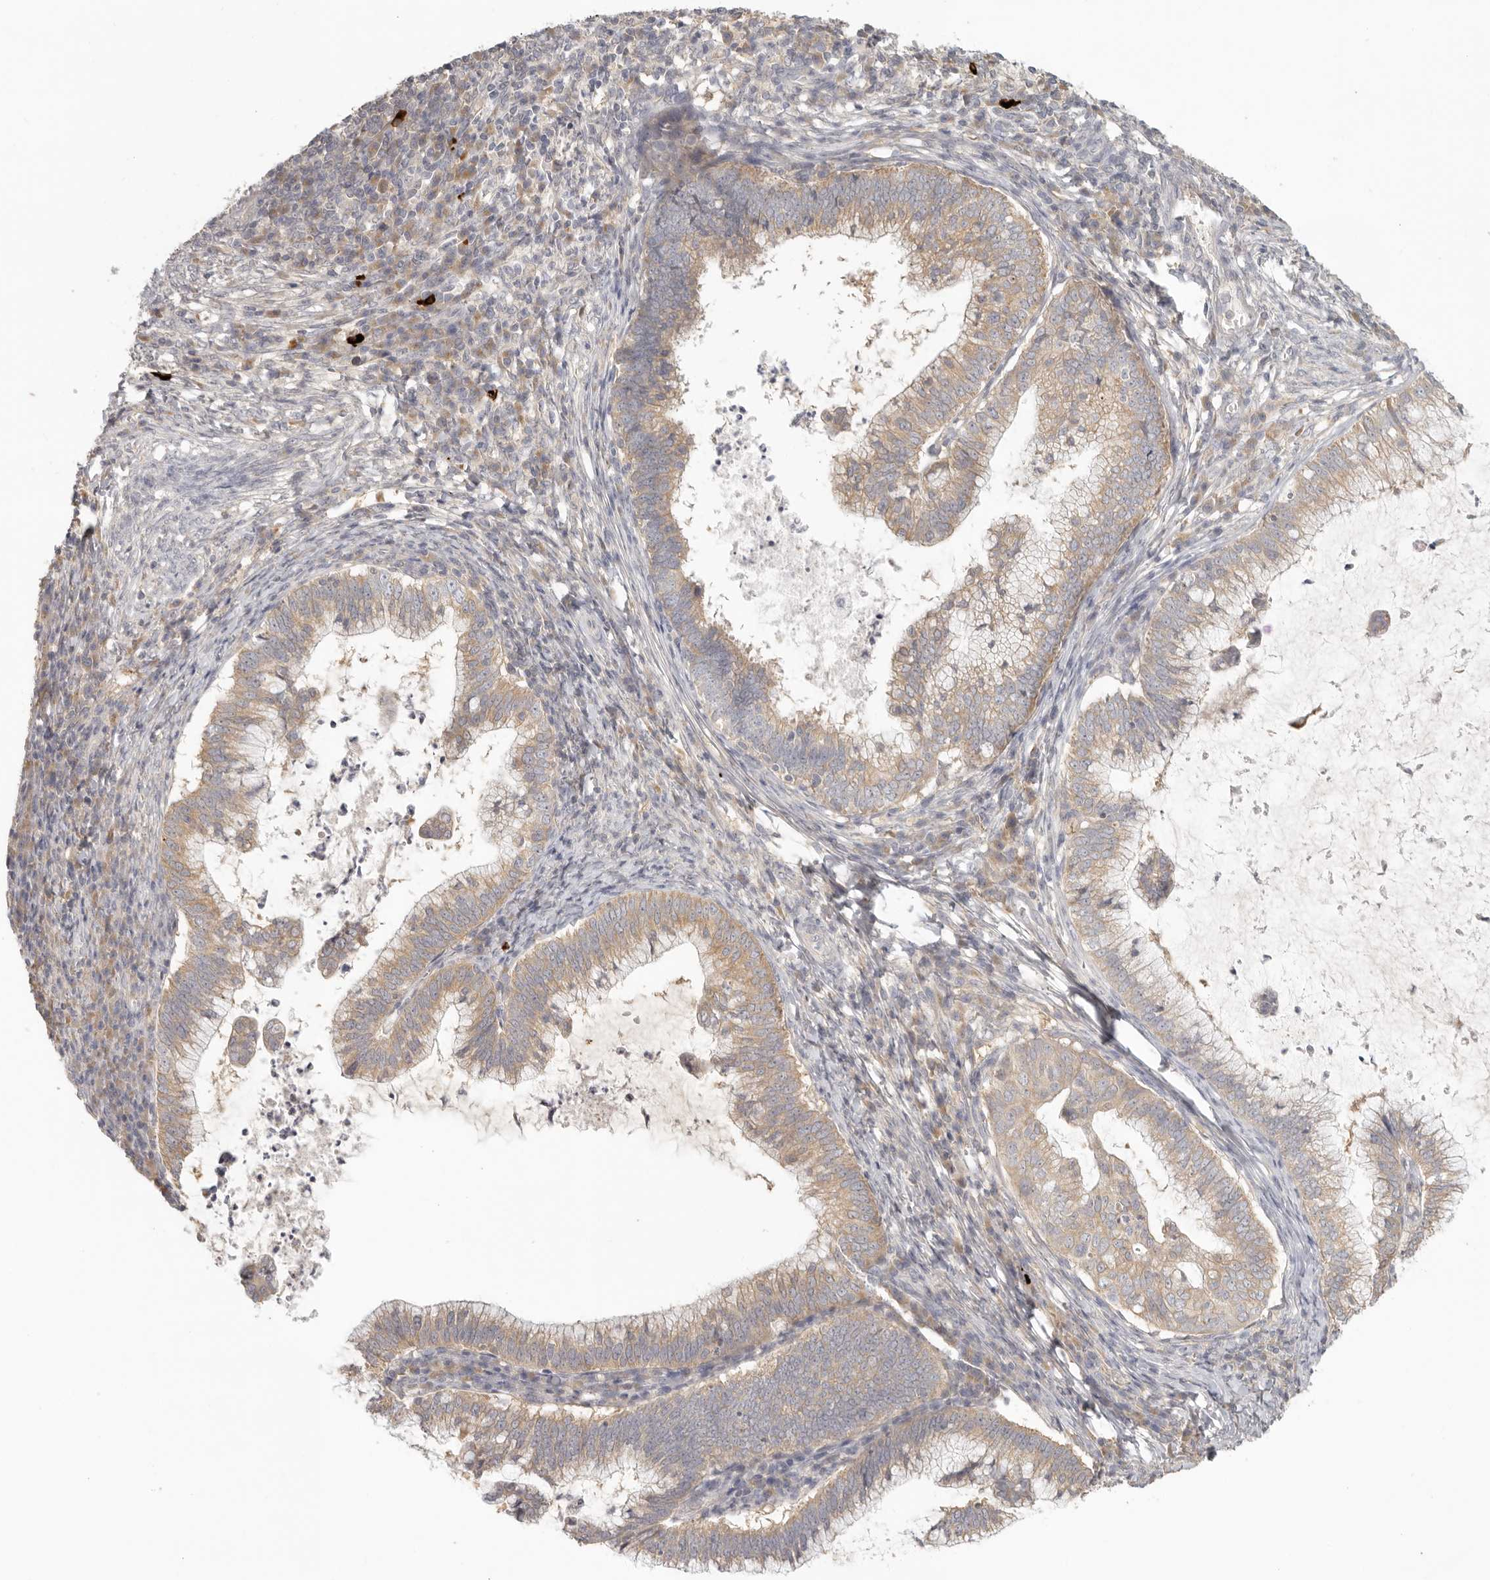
{"staining": {"intensity": "moderate", "quantity": ">75%", "location": "cytoplasmic/membranous"}, "tissue": "cervical cancer", "cell_type": "Tumor cells", "image_type": "cancer", "snomed": [{"axis": "morphology", "description": "Adenocarcinoma, NOS"}, {"axis": "topography", "description": "Cervix"}], "caption": "Immunohistochemical staining of cervical cancer shows moderate cytoplasmic/membranous protein expression in about >75% of tumor cells.", "gene": "AHDC1", "patient": {"sex": "female", "age": 36}}